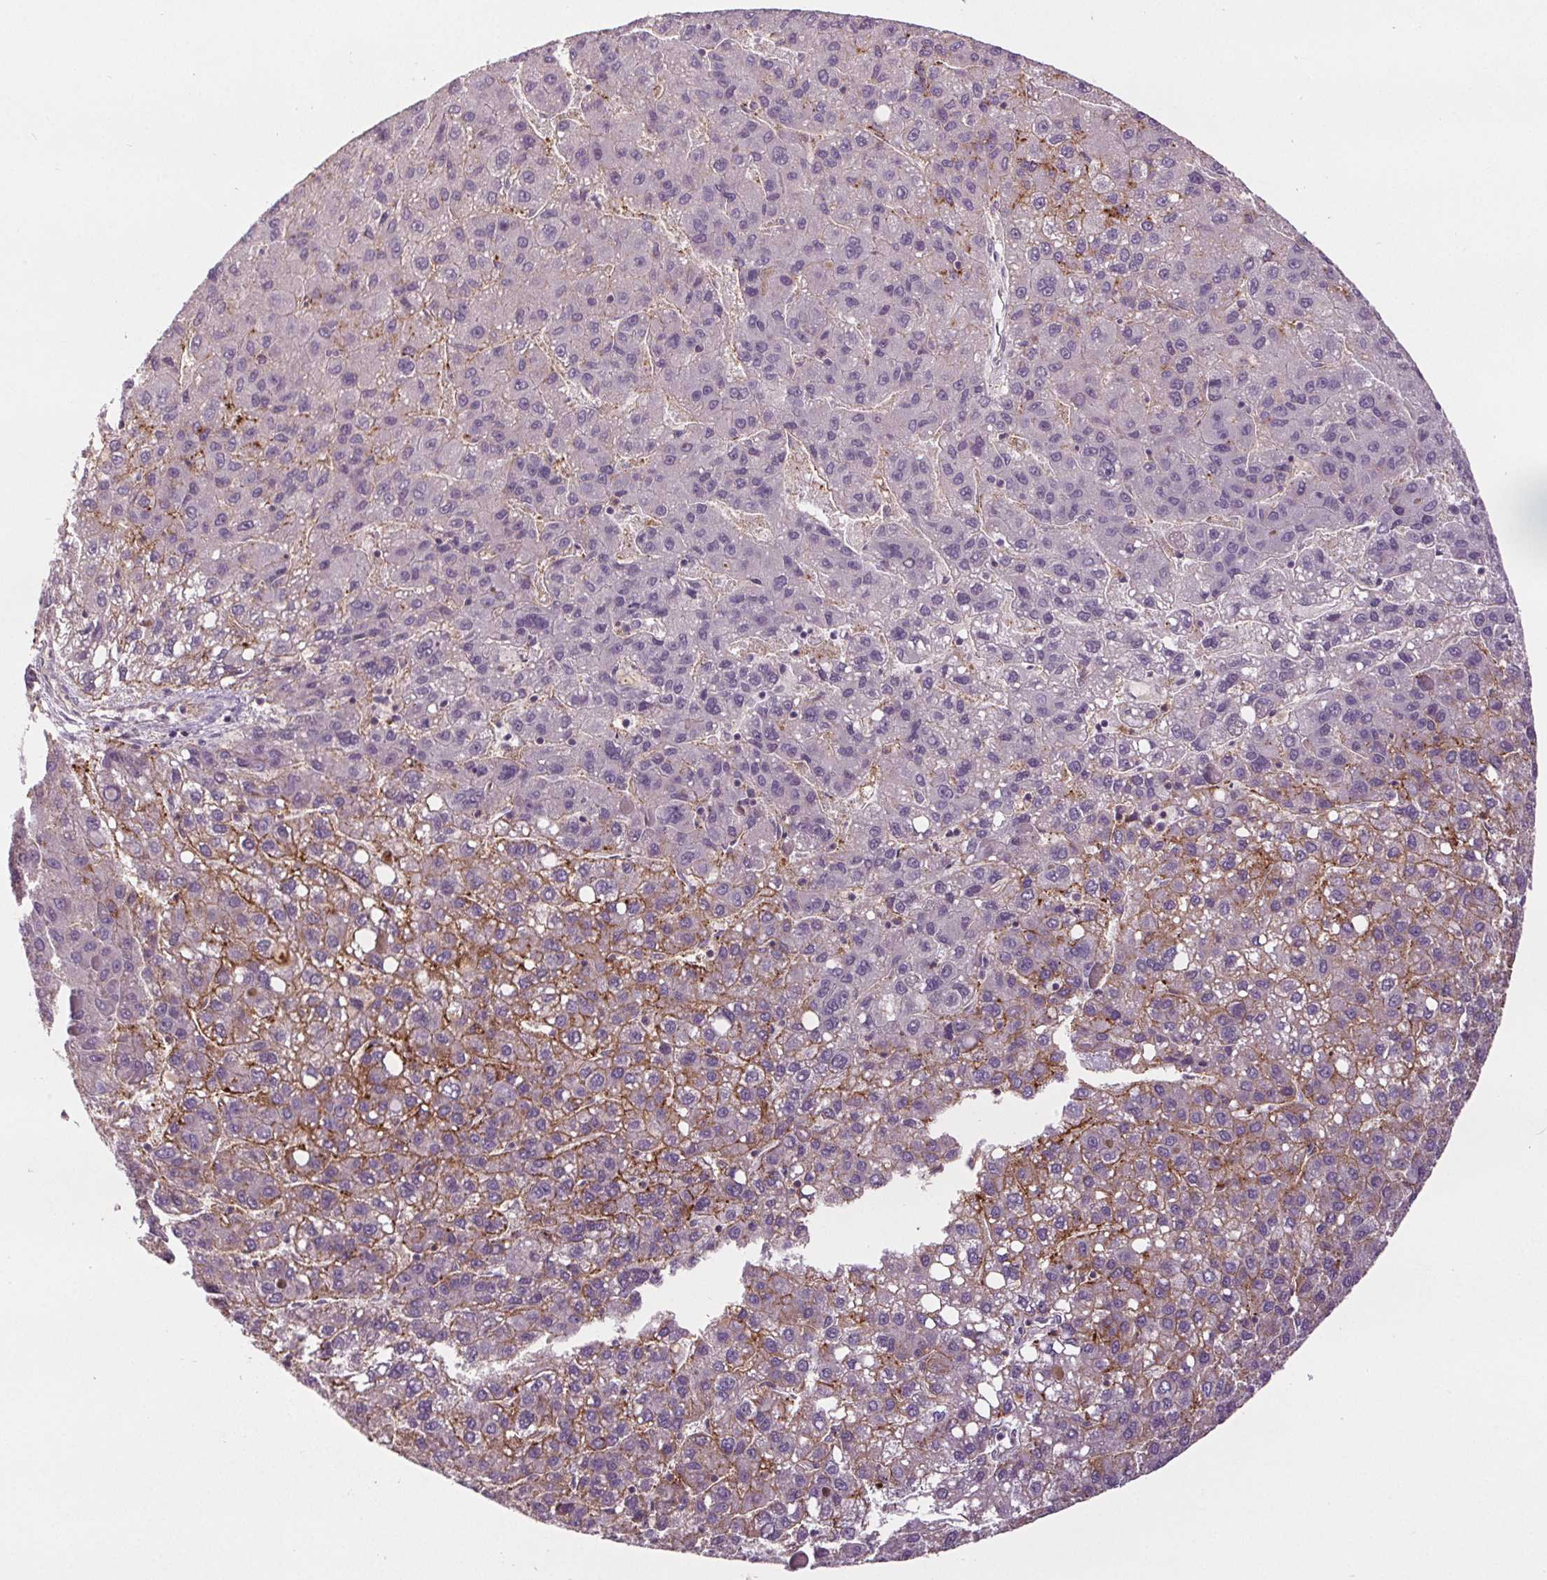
{"staining": {"intensity": "negative", "quantity": "none", "location": "none"}, "tissue": "liver cancer", "cell_type": "Tumor cells", "image_type": "cancer", "snomed": [{"axis": "morphology", "description": "Carcinoma, Hepatocellular, NOS"}, {"axis": "topography", "description": "Liver"}], "caption": "This image is of liver hepatocellular carcinoma stained with IHC to label a protein in brown with the nuclei are counter-stained blue. There is no expression in tumor cells.", "gene": "ATP1A1", "patient": {"sex": "female", "age": 82}}